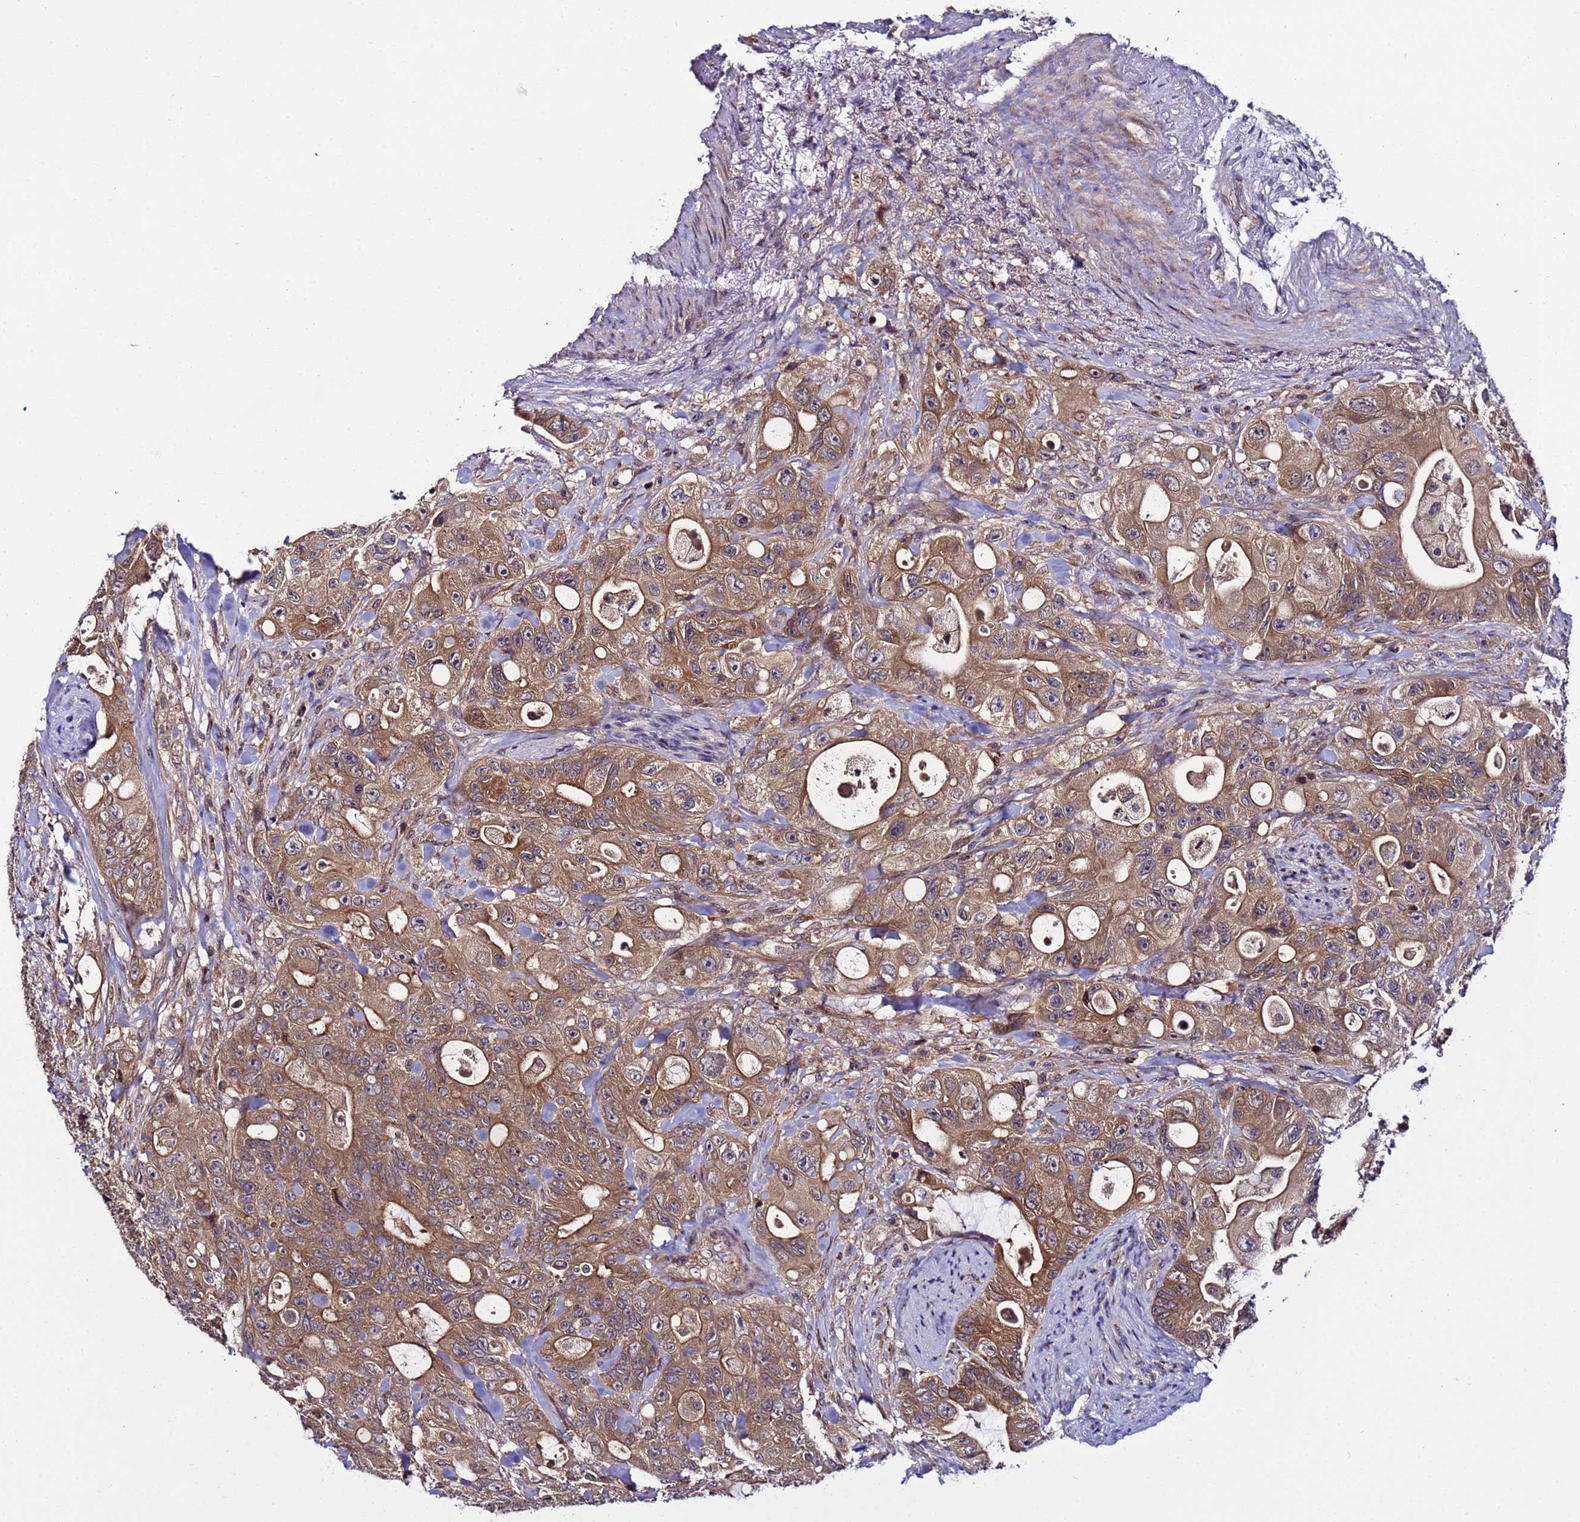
{"staining": {"intensity": "moderate", "quantity": ">75%", "location": "cytoplasmic/membranous"}, "tissue": "colorectal cancer", "cell_type": "Tumor cells", "image_type": "cancer", "snomed": [{"axis": "morphology", "description": "Adenocarcinoma, NOS"}, {"axis": "topography", "description": "Colon"}], "caption": "Immunohistochemical staining of colorectal cancer (adenocarcinoma) shows medium levels of moderate cytoplasmic/membranous protein expression in about >75% of tumor cells. Immunohistochemistry stains the protein of interest in brown and the nuclei are stained blue.", "gene": "PLXDC2", "patient": {"sex": "female", "age": 46}}